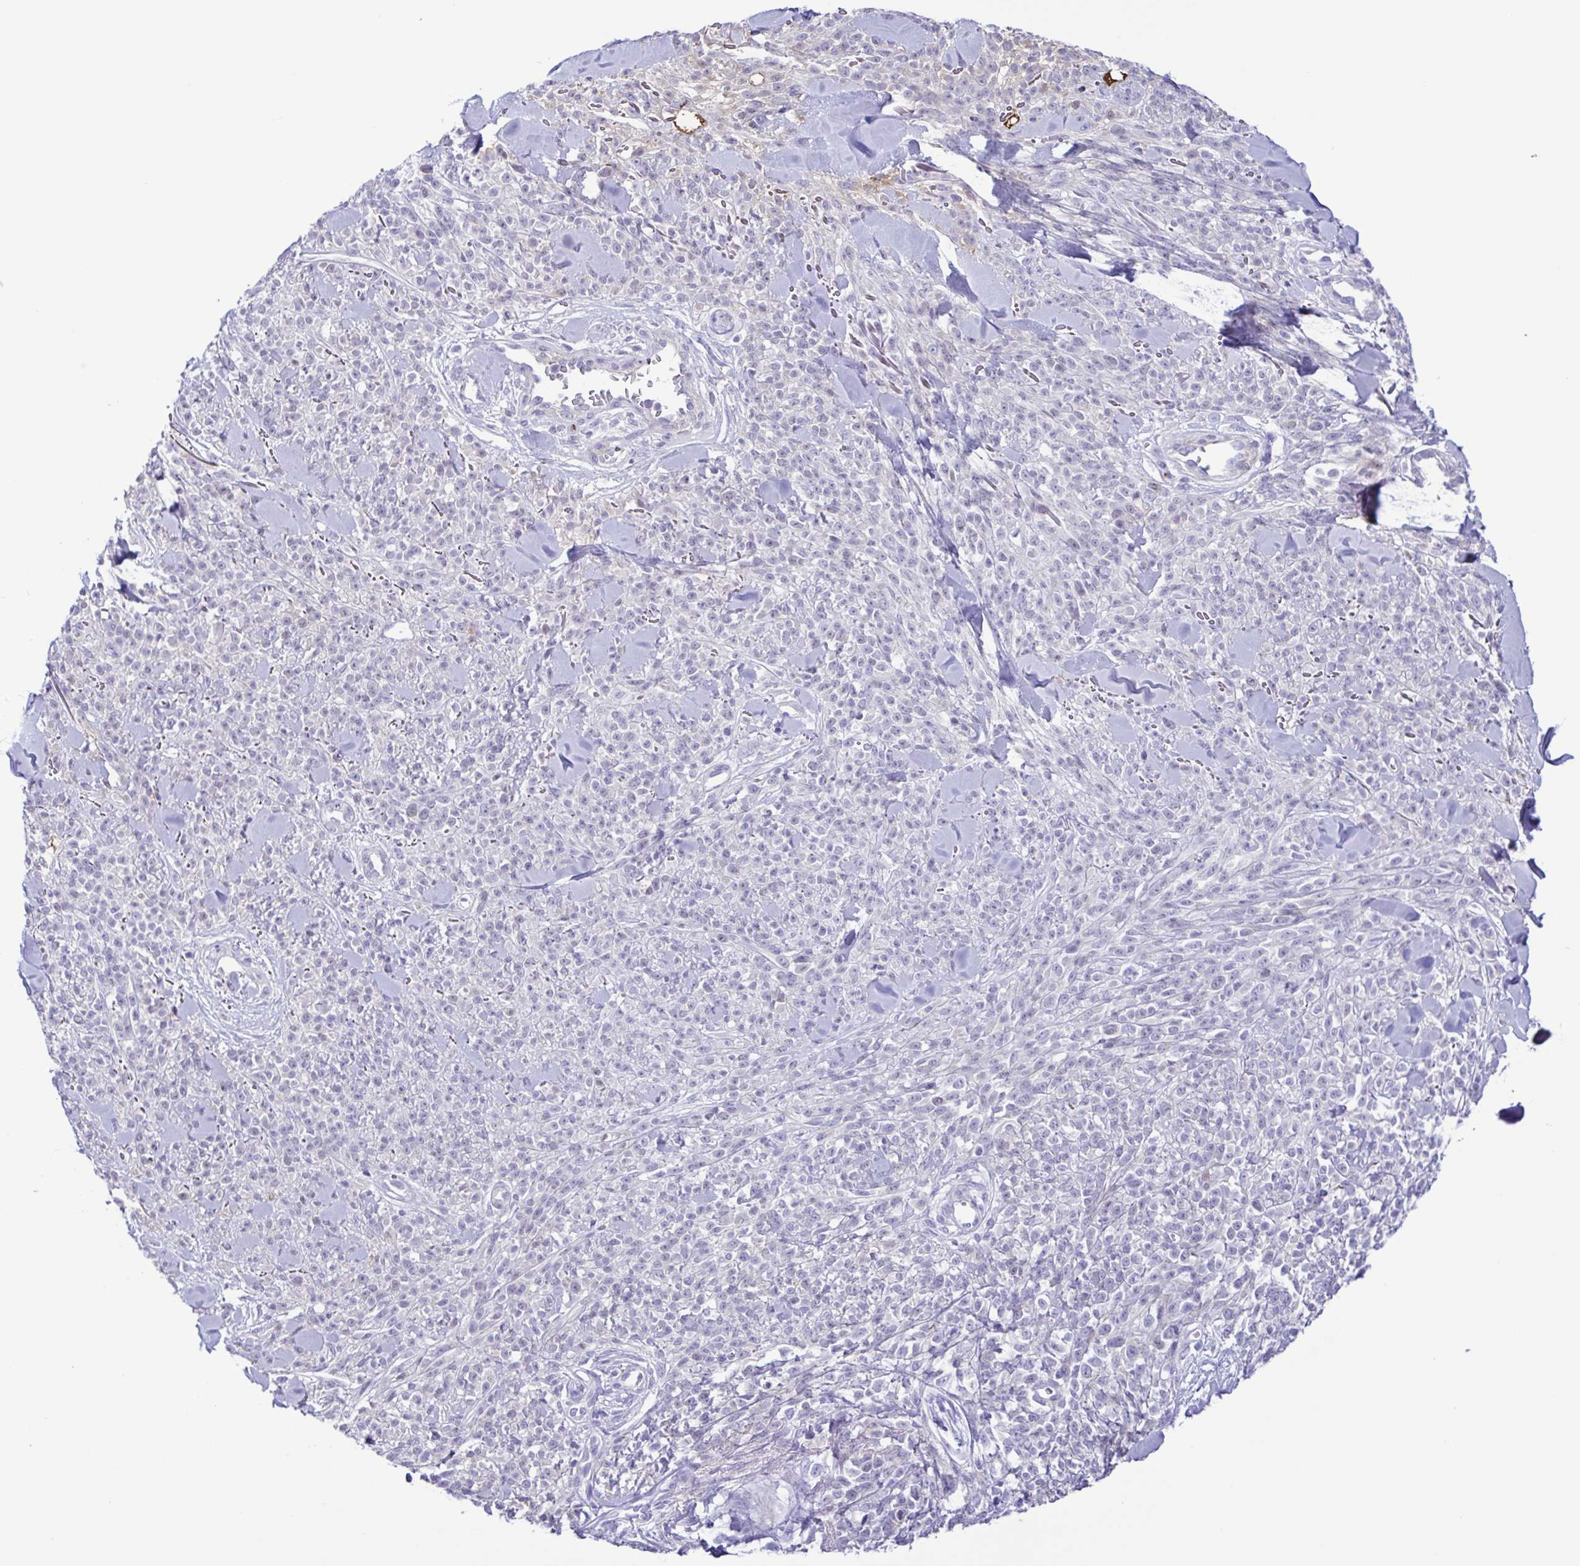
{"staining": {"intensity": "negative", "quantity": "none", "location": "none"}, "tissue": "melanoma", "cell_type": "Tumor cells", "image_type": "cancer", "snomed": [{"axis": "morphology", "description": "Malignant melanoma, NOS"}, {"axis": "topography", "description": "Skin"}, {"axis": "topography", "description": "Skin of trunk"}], "caption": "Melanoma was stained to show a protein in brown. There is no significant positivity in tumor cells.", "gene": "GABBR2", "patient": {"sex": "male", "age": 74}}